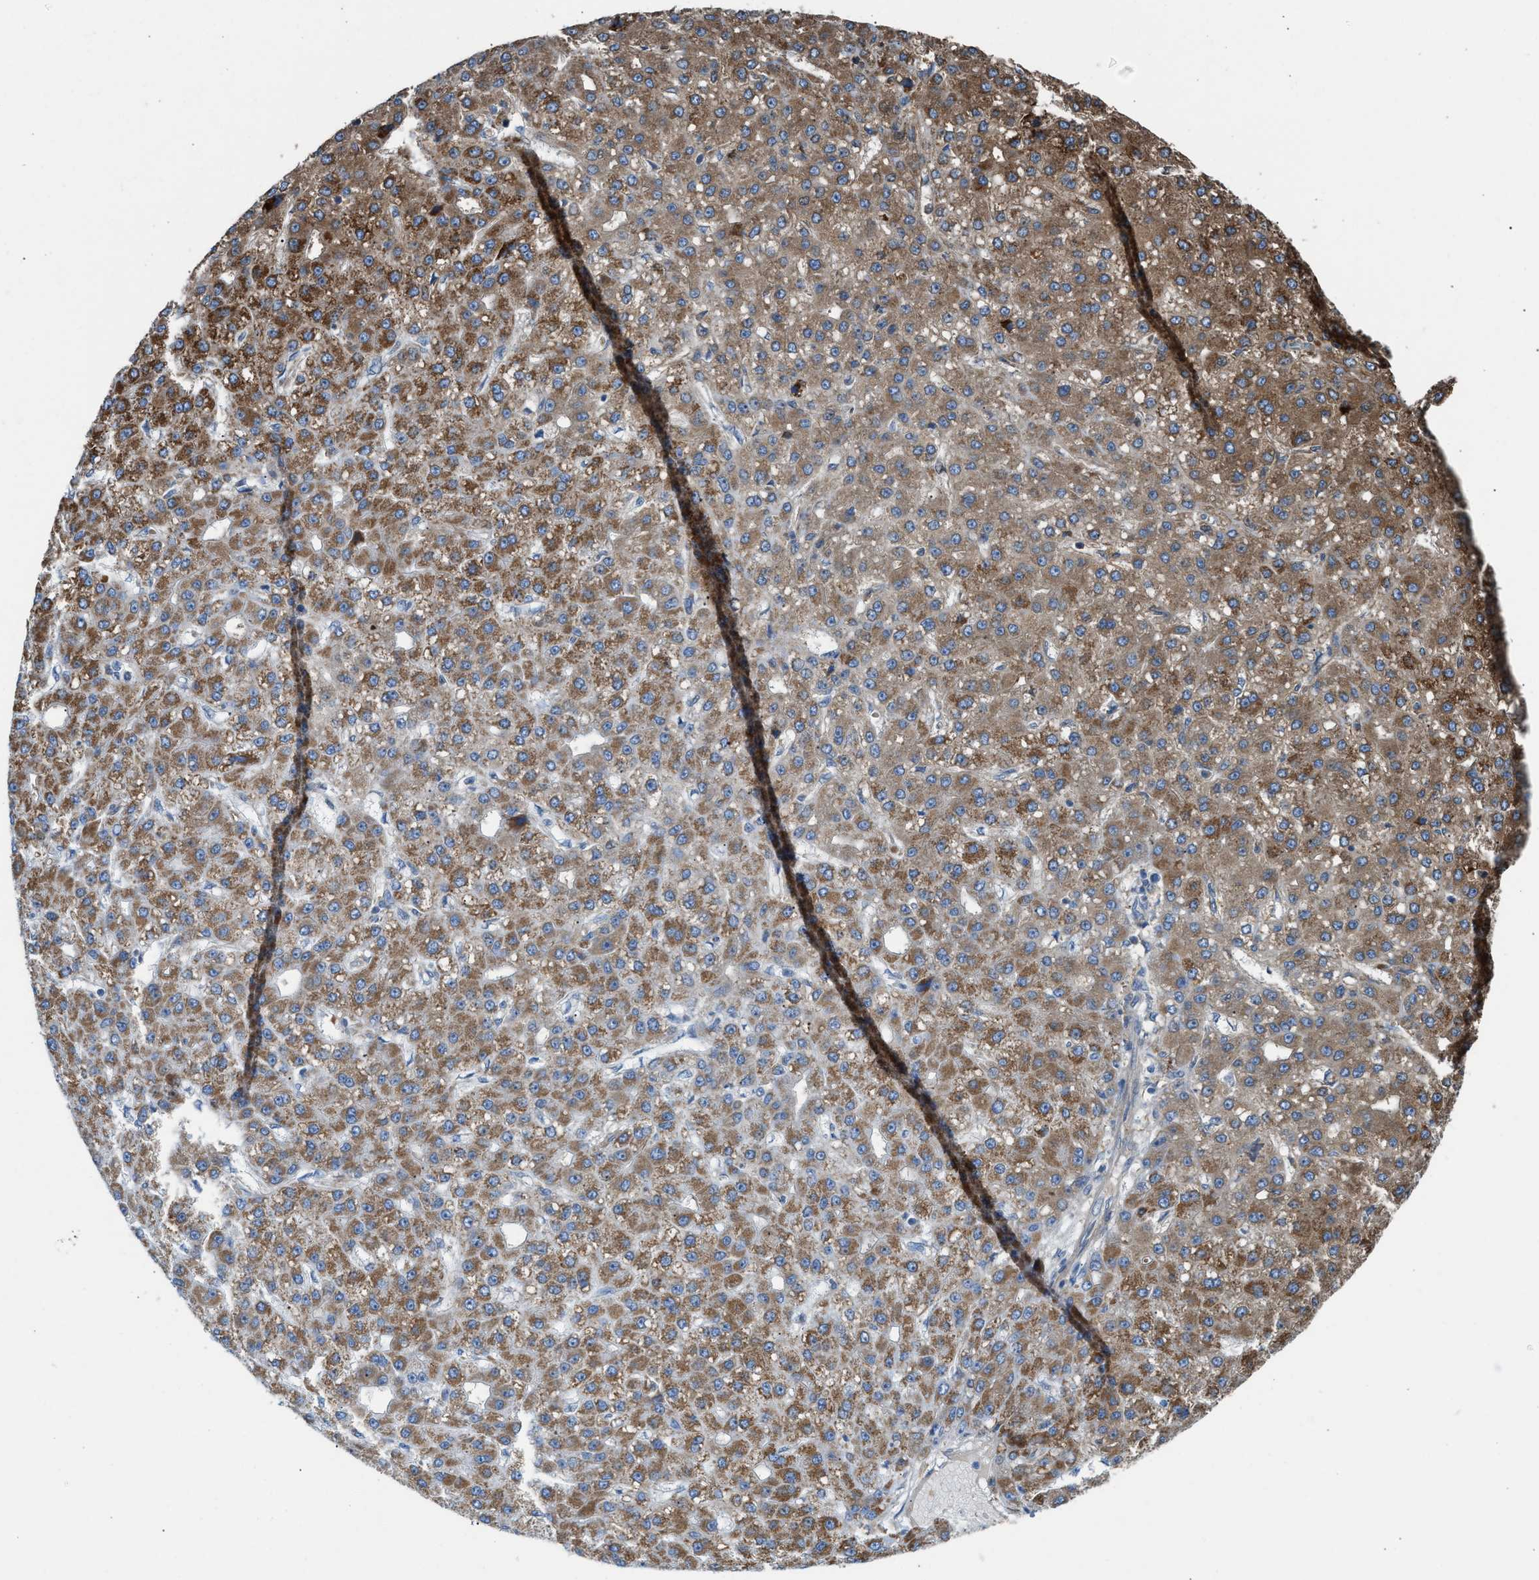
{"staining": {"intensity": "moderate", "quantity": ">75%", "location": "cytoplasmic/membranous"}, "tissue": "liver cancer", "cell_type": "Tumor cells", "image_type": "cancer", "snomed": [{"axis": "morphology", "description": "Carcinoma, Hepatocellular, NOS"}, {"axis": "topography", "description": "Liver"}], "caption": "The micrograph demonstrates immunohistochemical staining of hepatocellular carcinoma (liver). There is moderate cytoplasmic/membranous expression is appreciated in about >75% of tumor cells.", "gene": "SLC10A3", "patient": {"sex": "male", "age": 67}}